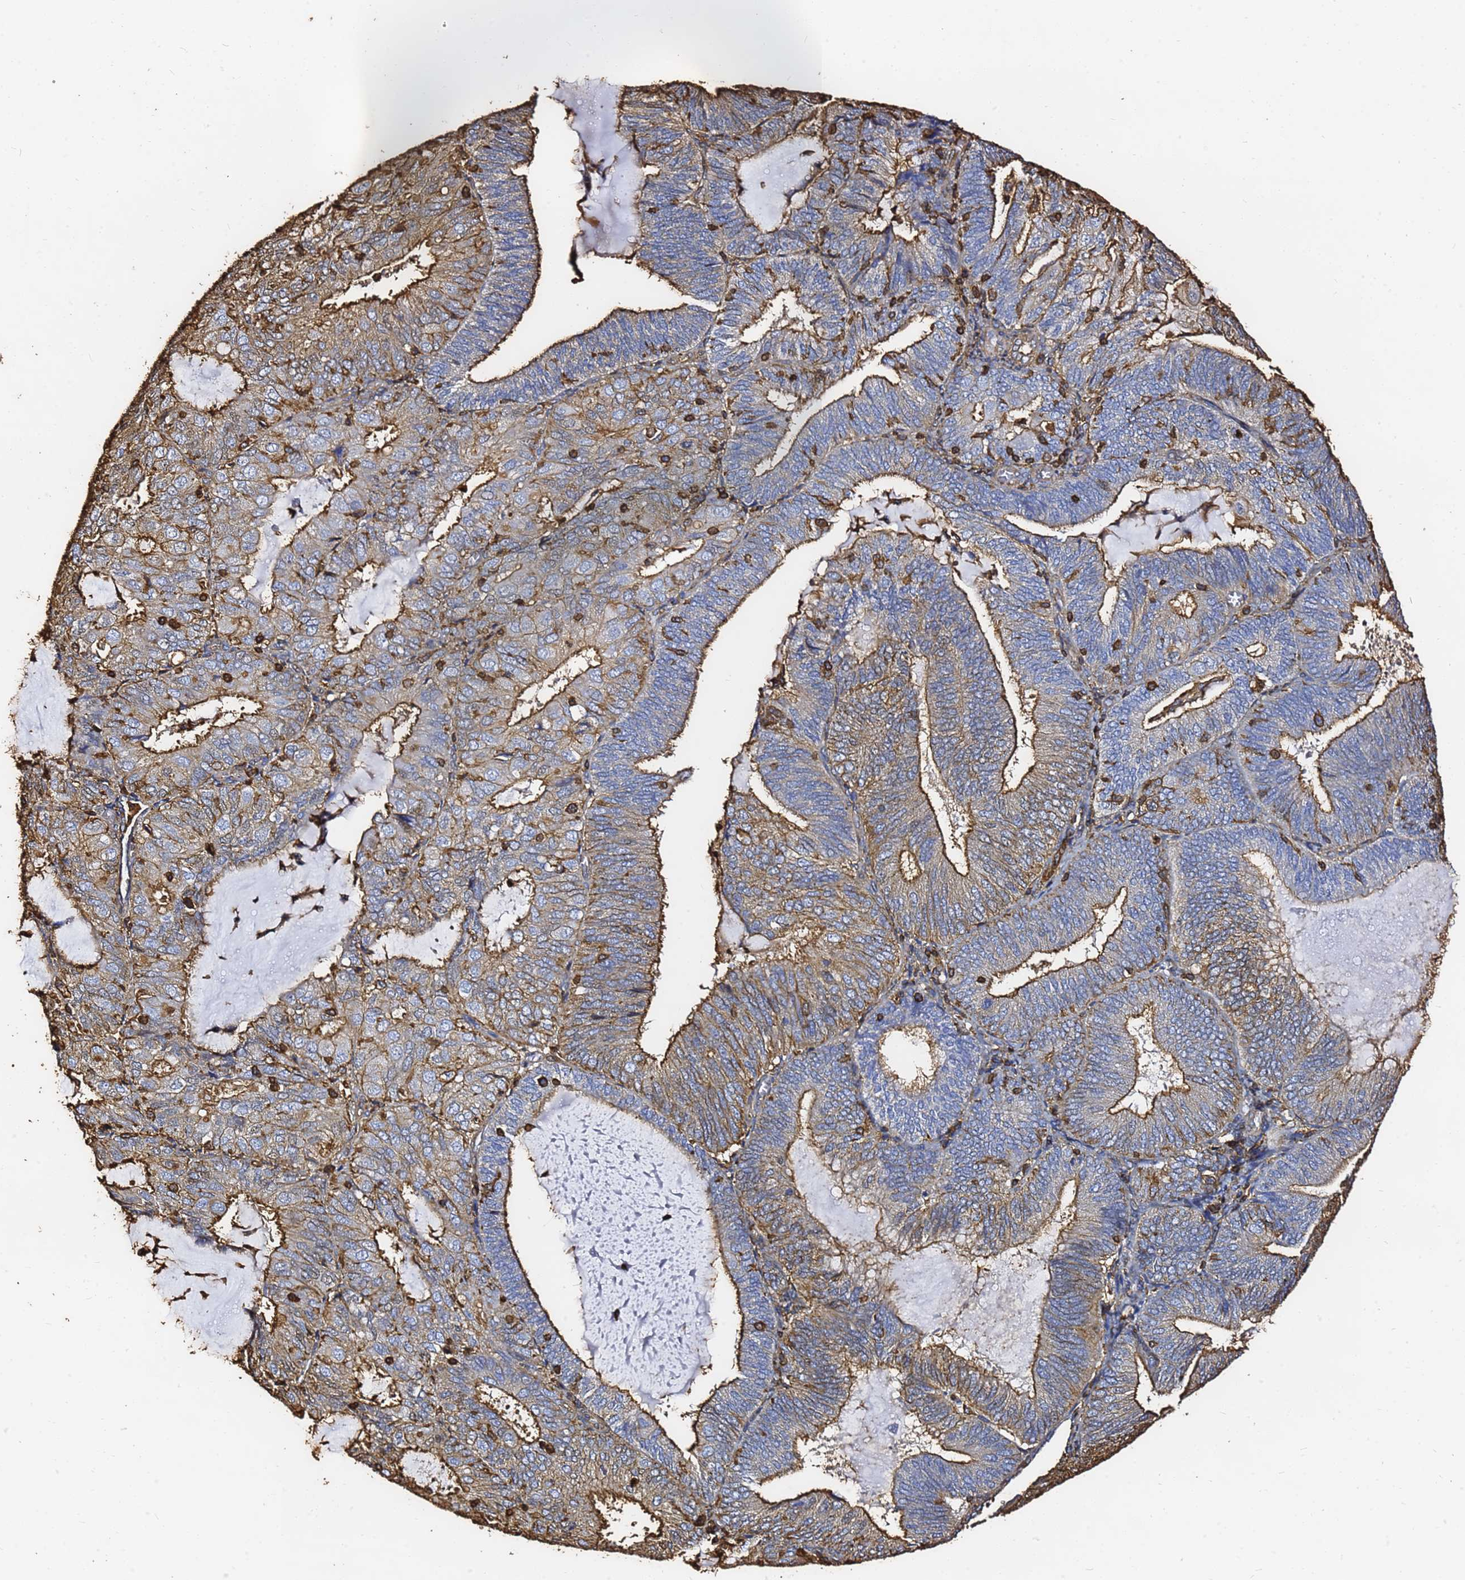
{"staining": {"intensity": "strong", "quantity": "25%-75%", "location": "cytoplasmic/membranous"}, "tissue": "endometrial cancer", "cell_type": "Tumor cells", "image_type": "cancer", "snomed": [{"axis": "morphology", "description": "Adenocarcinoma, NOS"}, {"axis": "topography", "description": "Endometrium"}], "caption": "IHC histopathology image of human endometrial cancer stained for a protein (brown), which demonstrates high levels of strong cytoplasmic/membranous expression in about 25%-75% of tumor cells.", "gene": "ACTB", "patient": {"sex": "female", "age": 81}}